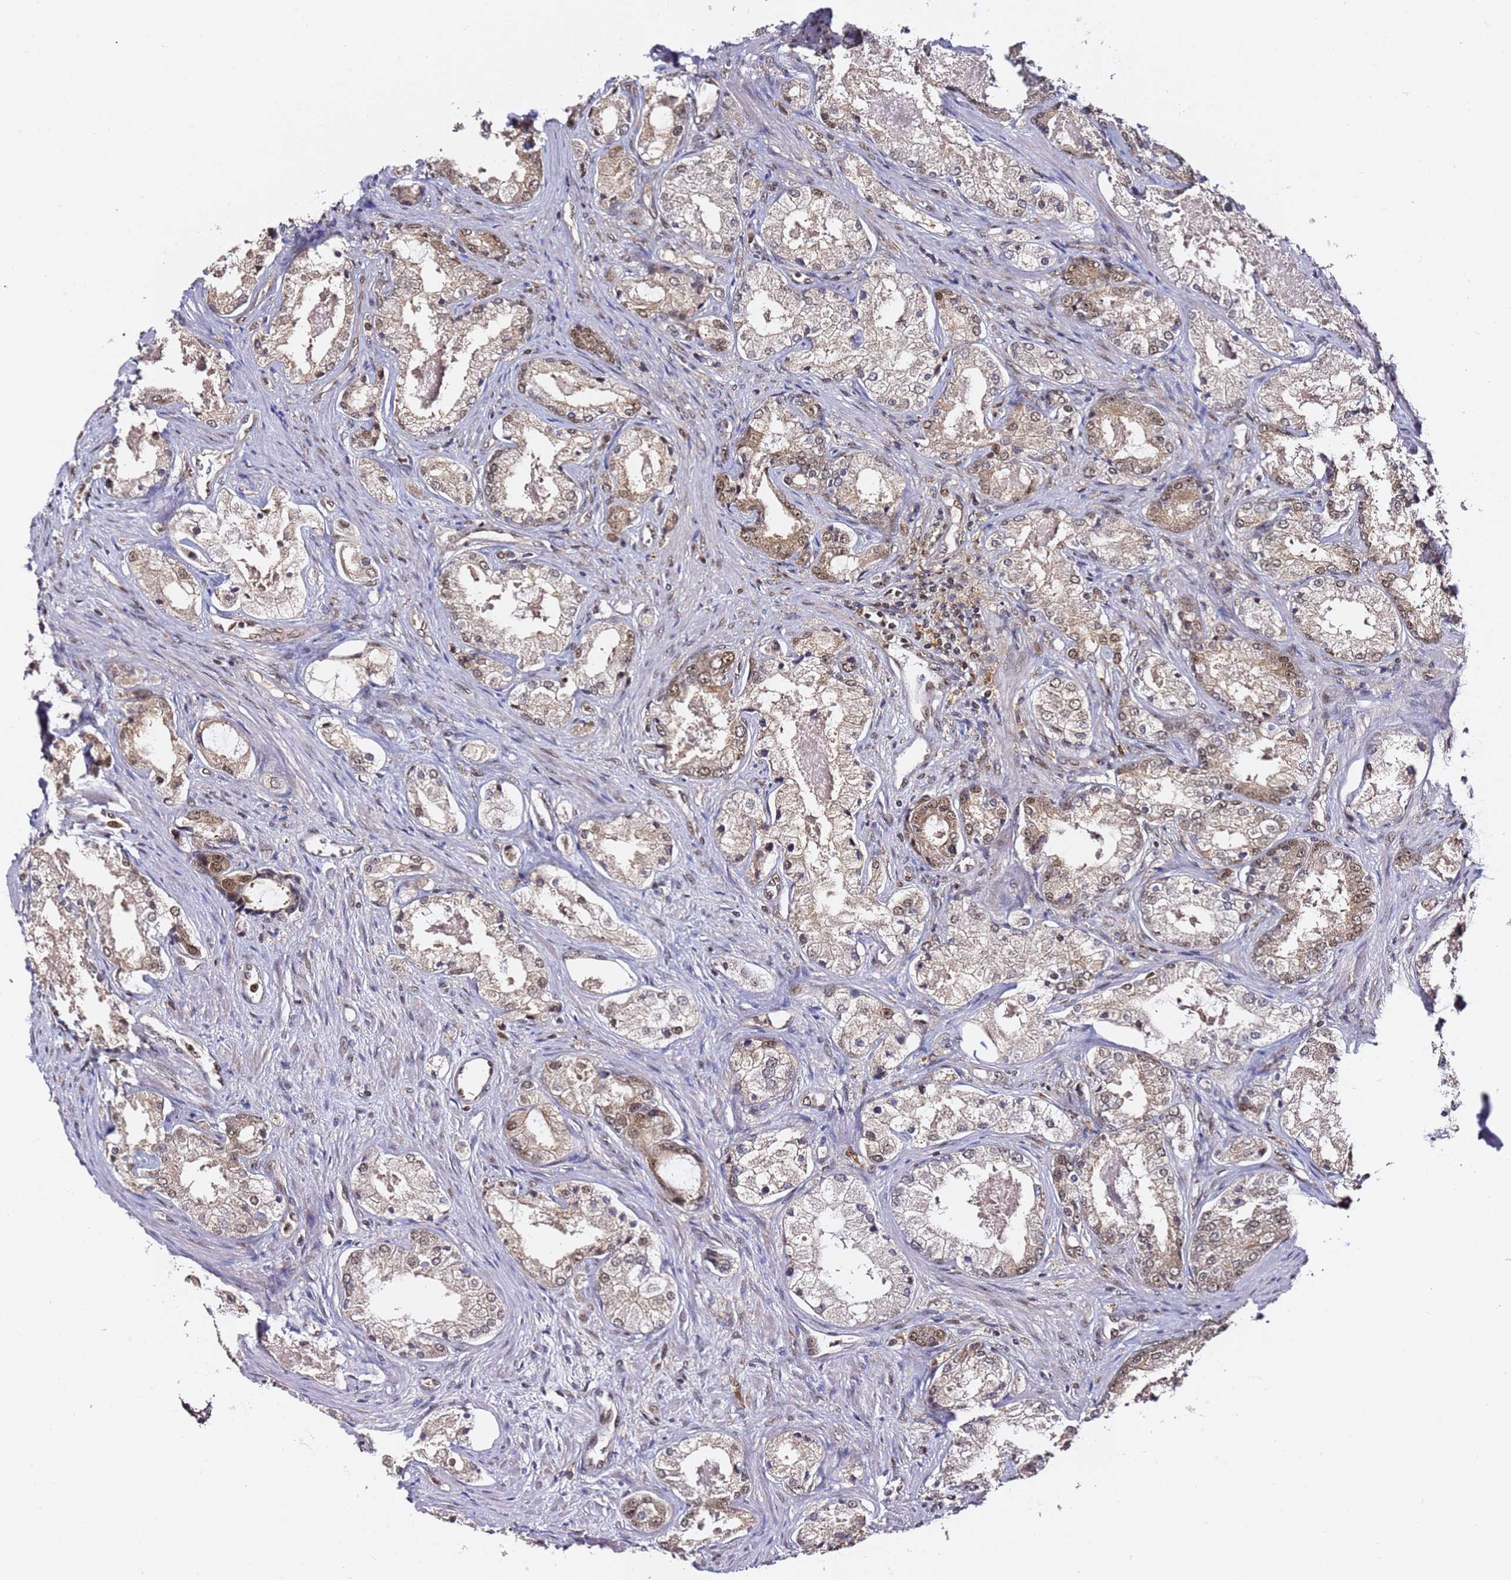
{"staining": {"intensity": "moderate", "quantity": ">75%", "location": "cytoplasmic/membranous,nuclear"}, "tissue": "prostate cancer", "cell_type": "Tumor cells", "image_type": "cancer", "snomed": [{"axis": "morphology", "description": "Adenocarcinoma, Low grade"}, {"axis": "topography", "description": "Prostate"}], "caption": "Tumor cells display moderate cytoplasmic/membranous and nuclear expression in approximately >75% of cells in prostate cancer.", "gene": "RGS18", "patient": {"sex": "male", "age": 68}}